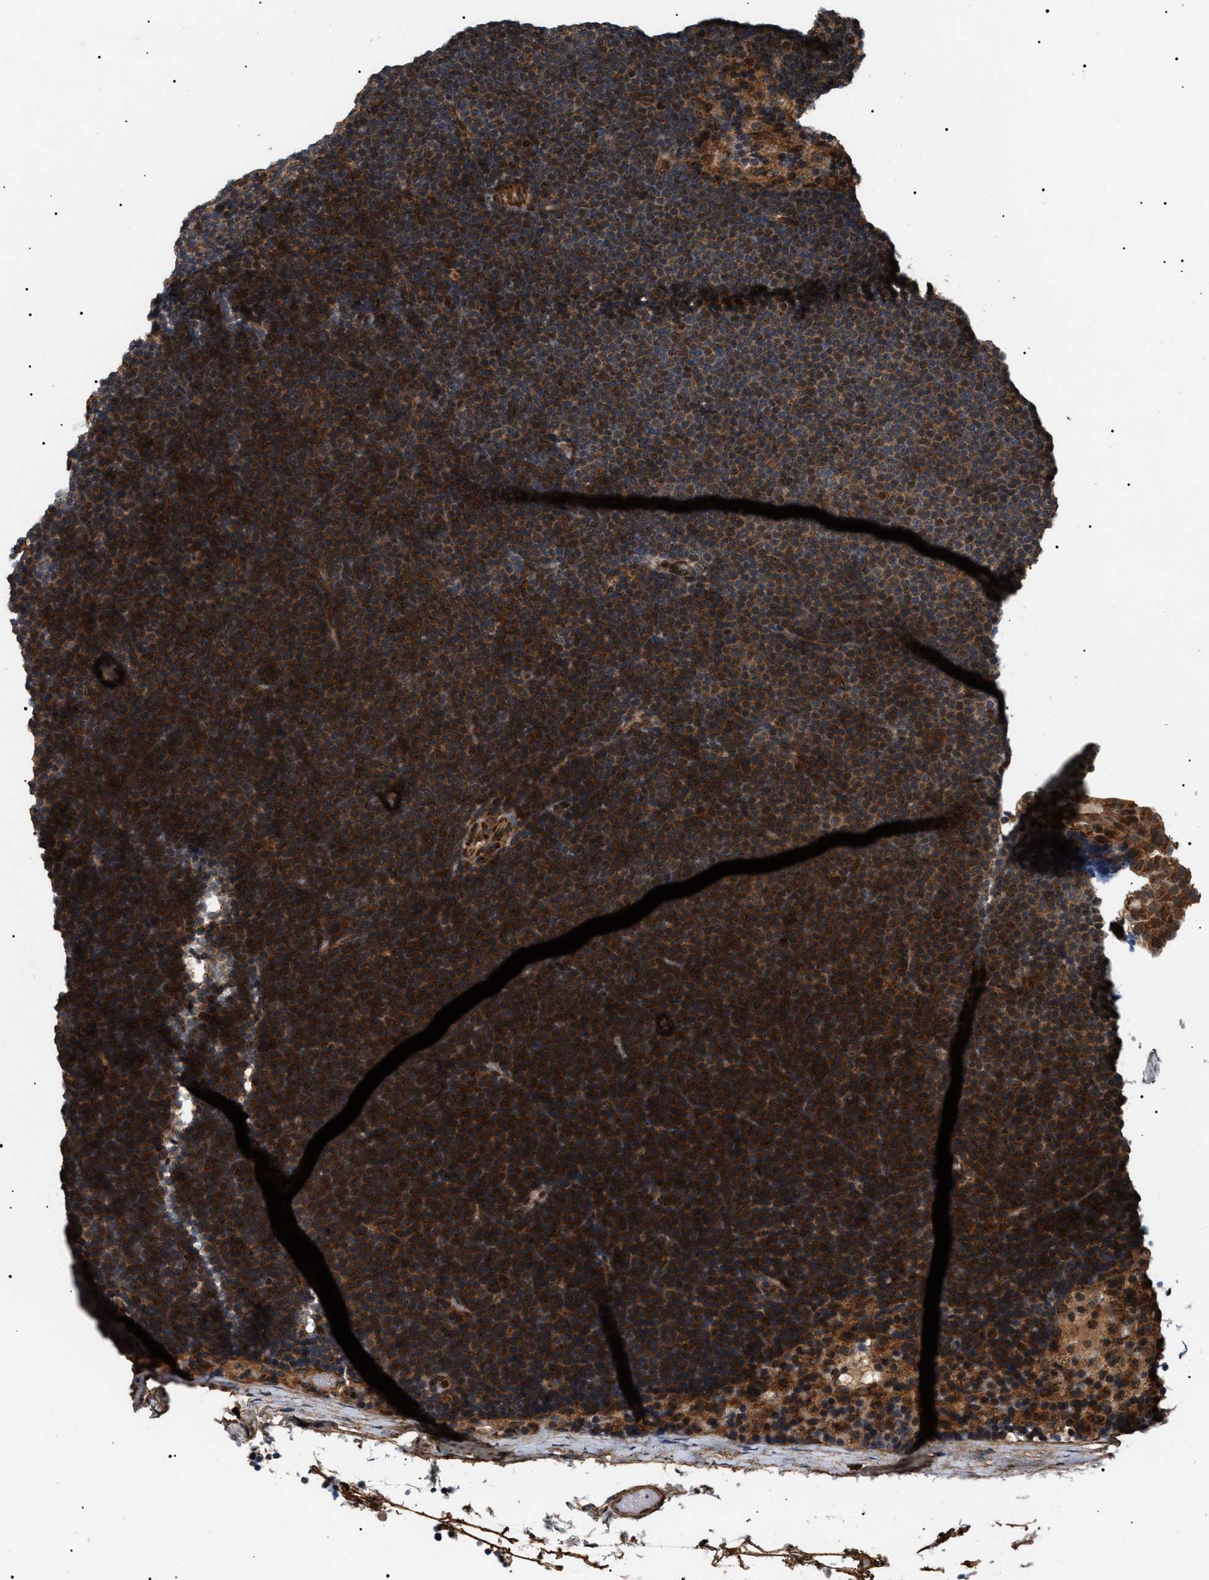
{"staining": {"intensity": "strong", "quantity": "25%-75%", "location": "cytoplasmic/membranous"}, "tissue": "lymphoma", "cell_type": "Tumor cells", "image_type": "cancer", "snomed": [{"axis": "morphology", "description": "Malignant lymphoma, non-Hodgkin's type, Low grade"}, {"axis": "topography", "description": "Lymph node"}], "caption": "A brown stain shows strong cytoplasmic/membranous staining of a protein in lymphoma tumor cells.", "gene": "ZBTB26", "patient": {"sex": "female", "age": 53}}